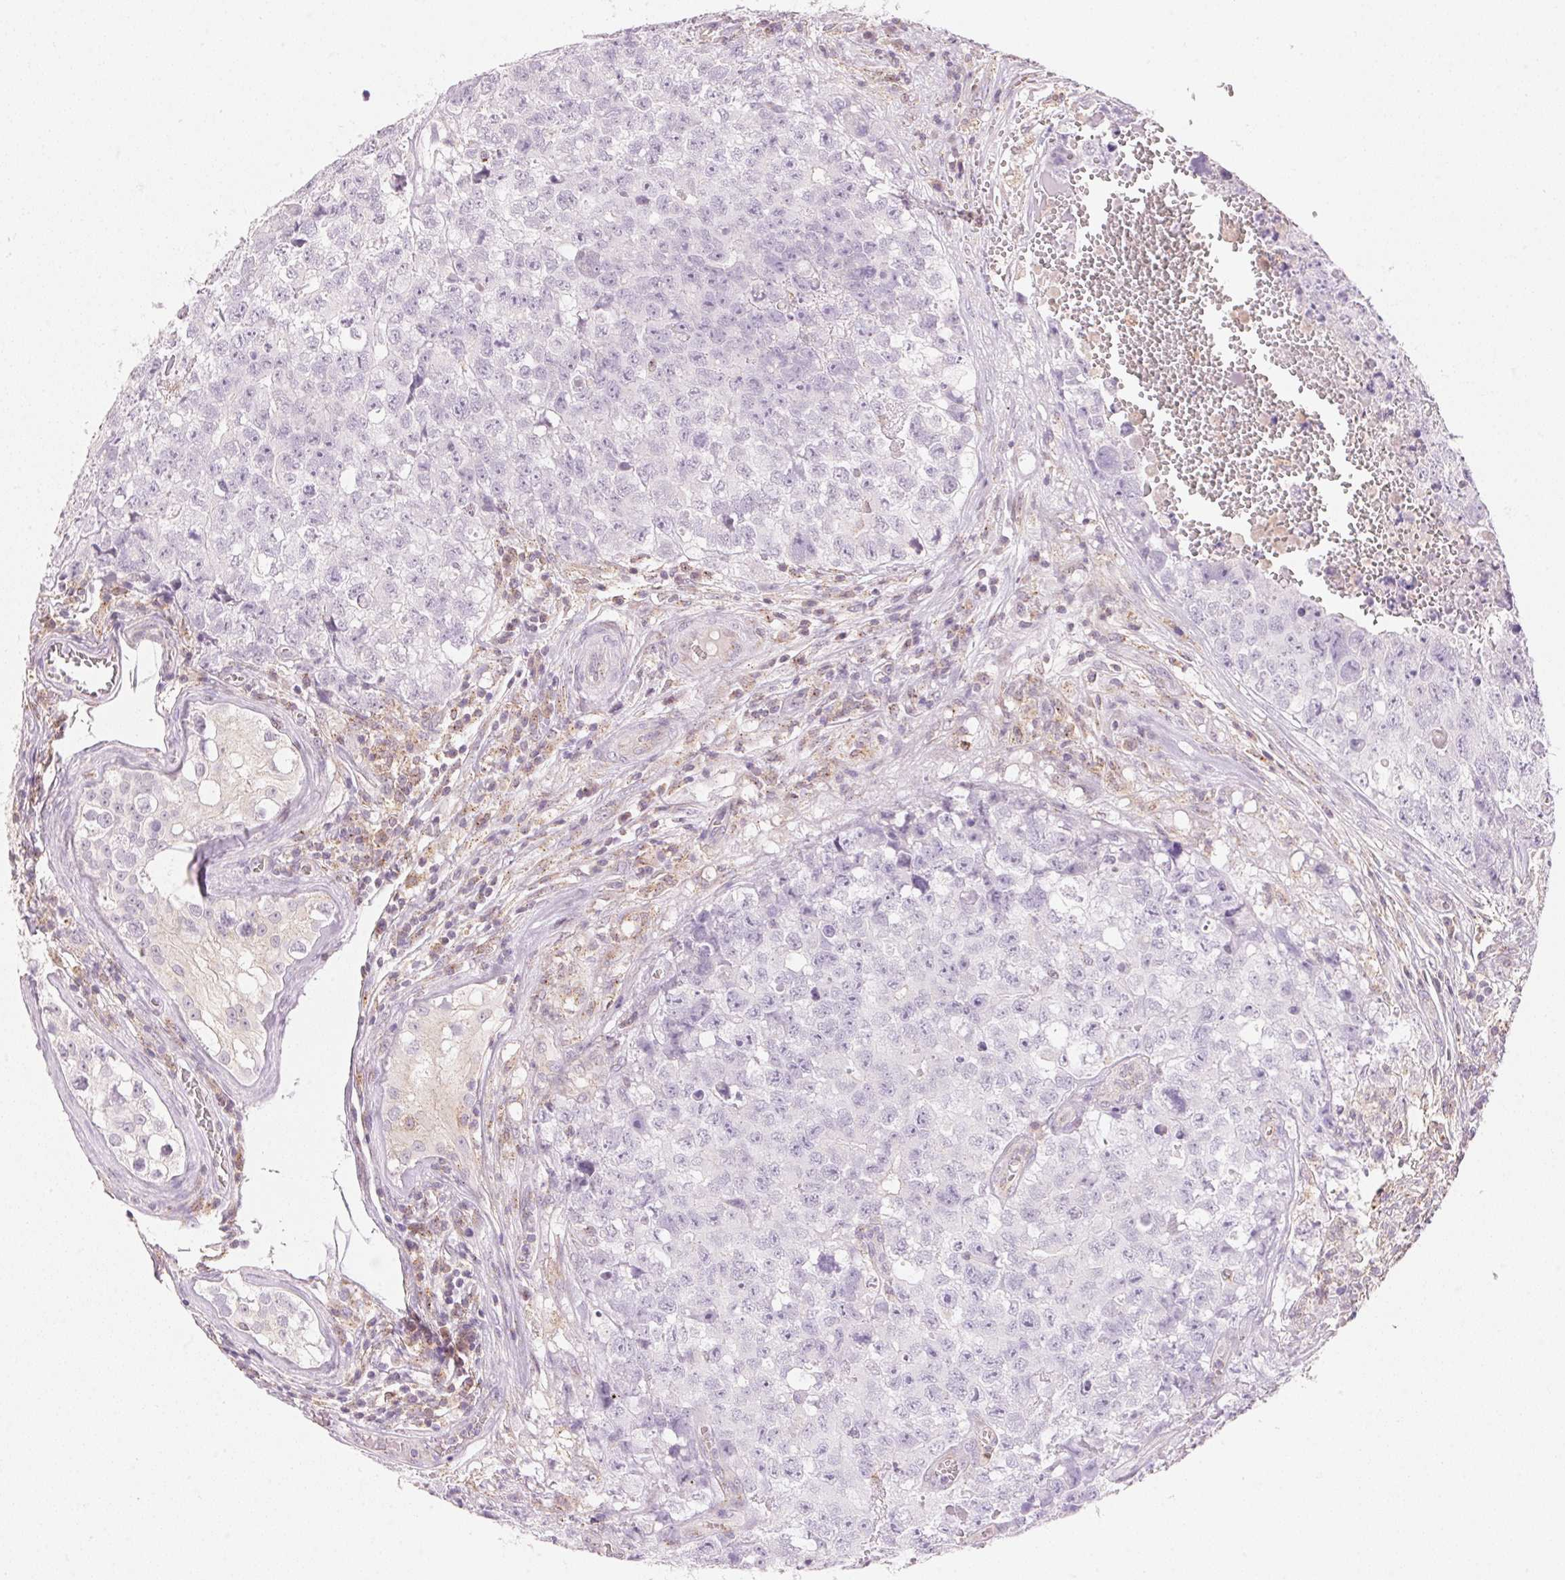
{"staining": {"intensity": "negative", "quantity": "none", "location": "none"}, "tissue": "testis cancer", "cell_type": "Tumor cells", "image_type": "cancer", "snomed": [{"axis": "morphology", "description": "Carcinoma, Embryonal, NOS"}, {"axis": "topography", "description": "Testis"}], "caption": "Histopathology image shows no significant protein staining in tumor cells of embryonal carcinoma (testis).", "gene": "HOXB13", "patient": {"sex": "male", "age": 18}}